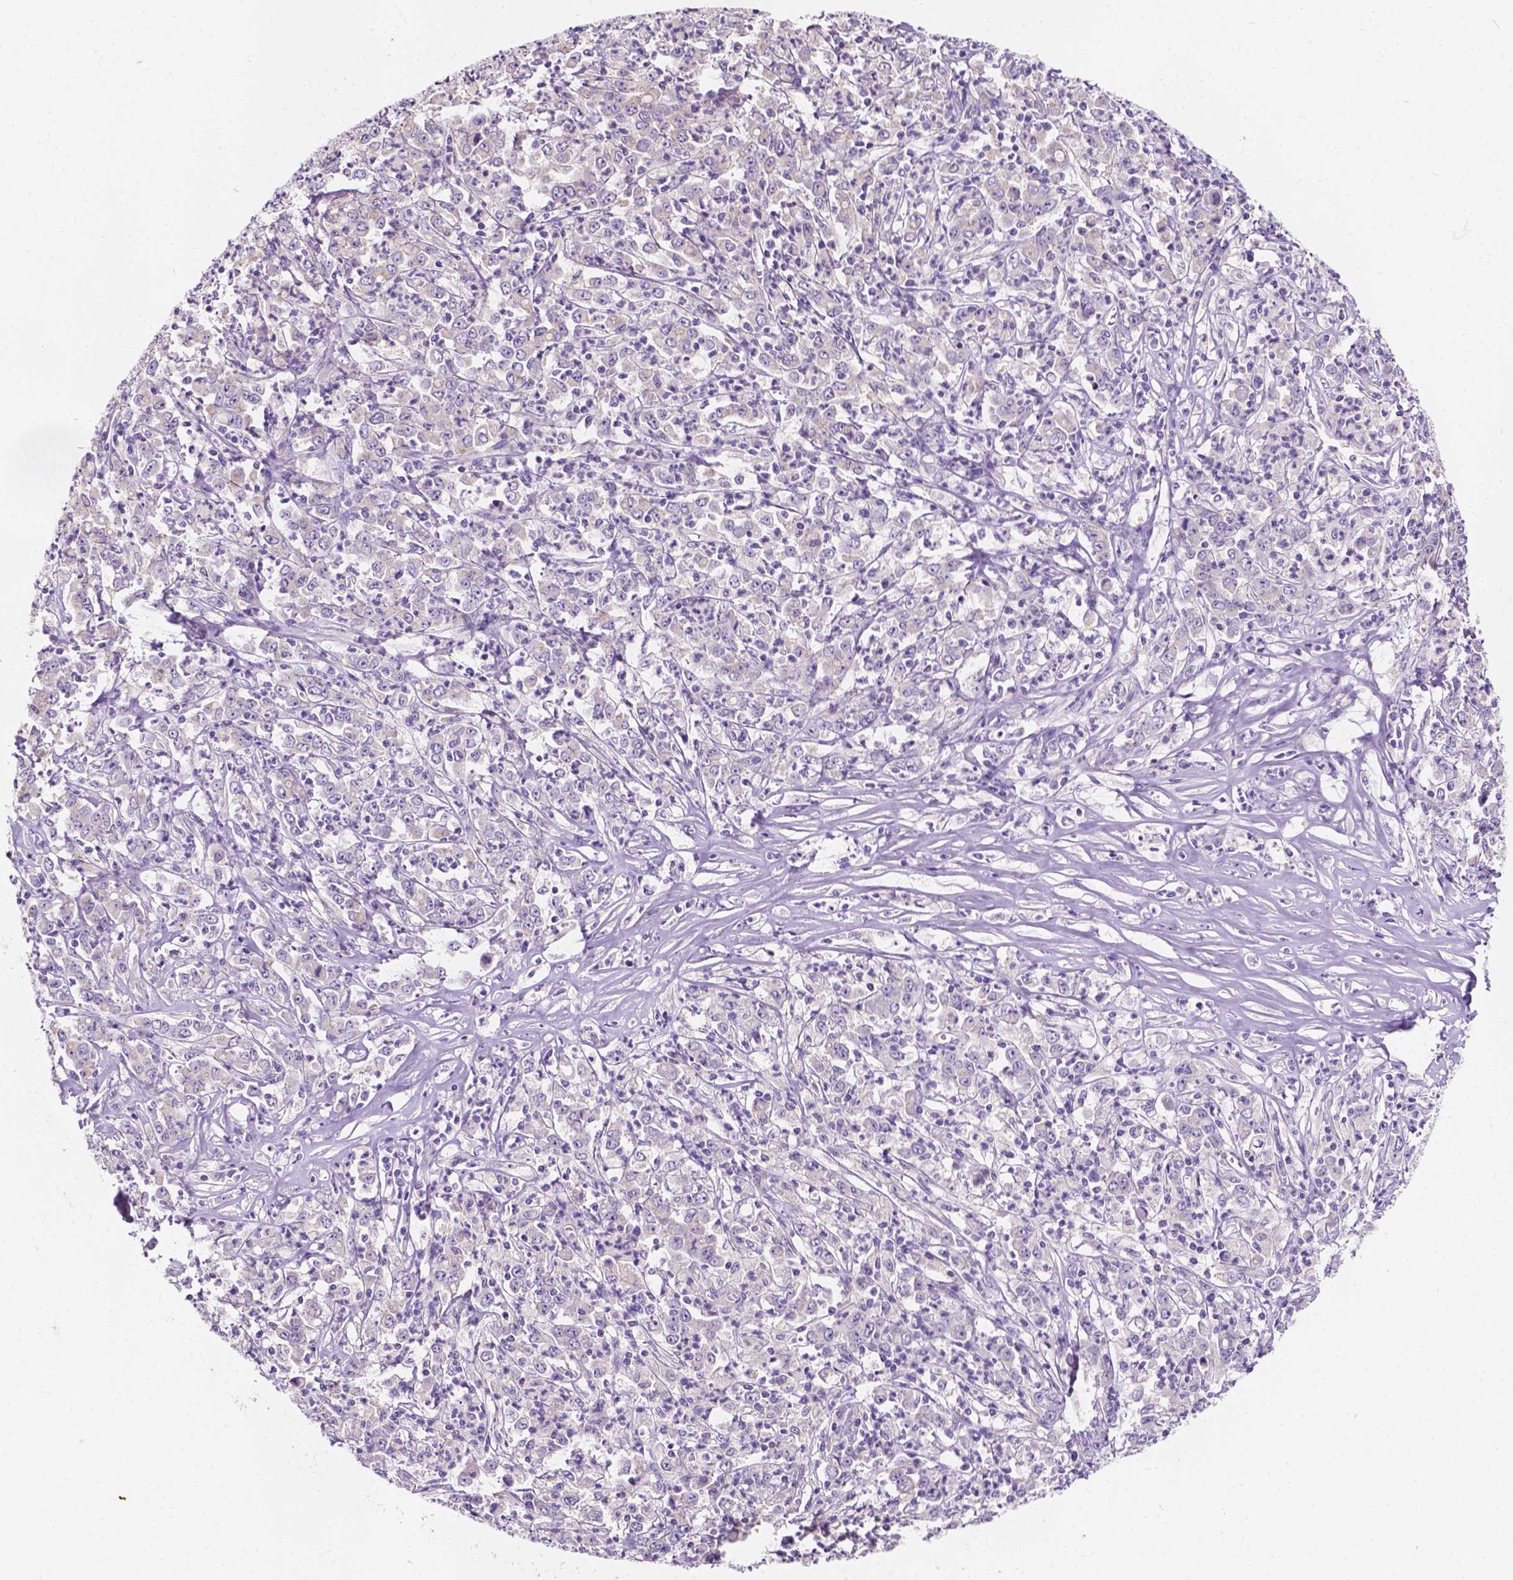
{"staining": {"intensity": "negative", "quantity": "none", "location": "none"}, "tissue": "stomach cancer", "cell_type": "Tumor cells", "image_type": "cancer", "snomed": [{"axis": "morphology", "description": "Adenocarcinoma, NOS"}, {"axis": "topography", "description": "Stomach, lower"}], "caption": "The immunohistochemistry photomicrograph has no significant expression in tumor cells of stomach cancer tissue.", "gene": "SIRT2", "patient": {"sex": "female", "age": 71}}